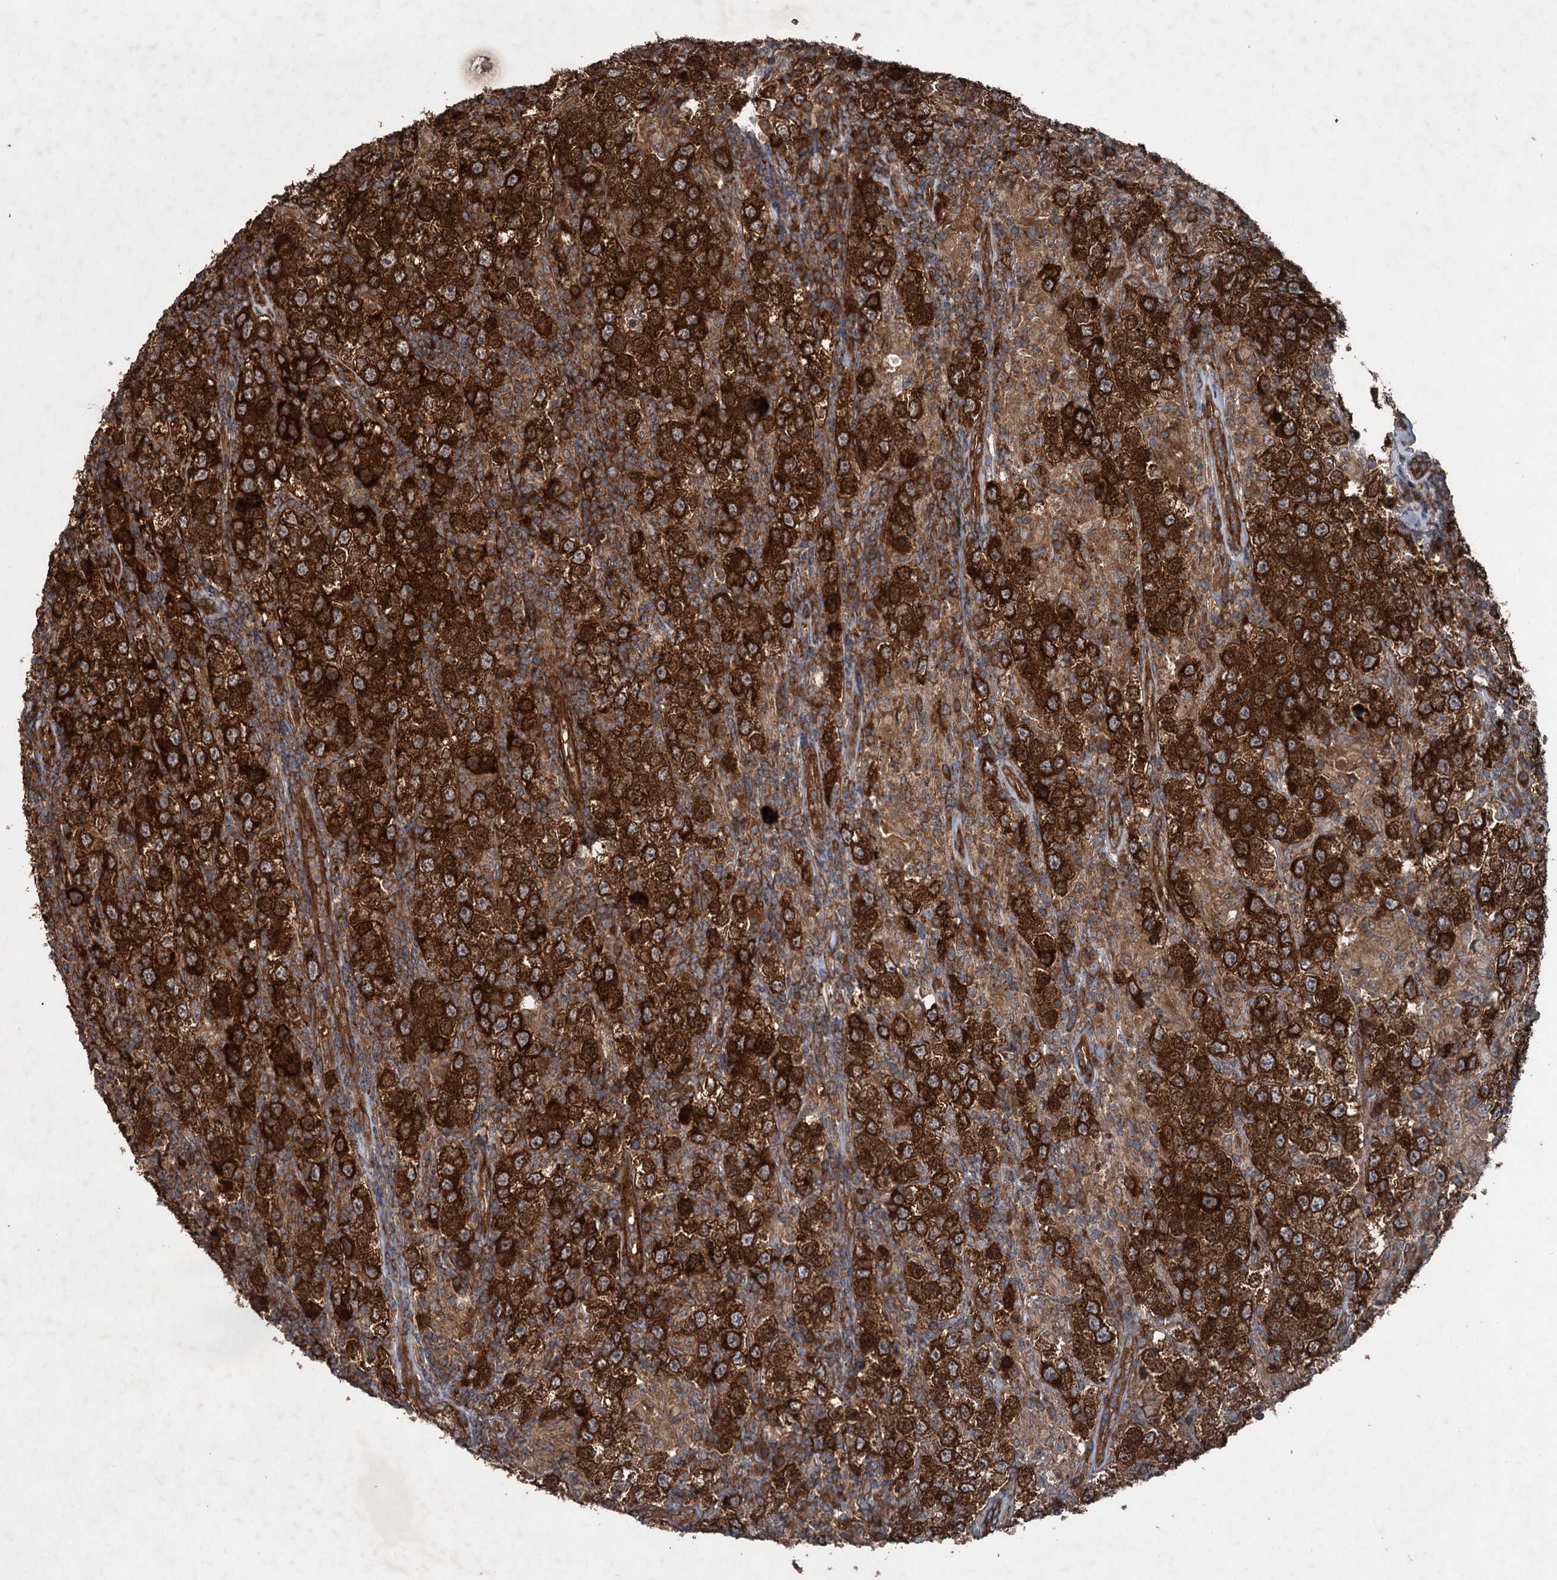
{"staining": {"intensity": "strong", "quantity": ">75%", "location": "cytoplasmic/membranous"}, "tissue": "testis cancer", "cell_type": "Tumor cells", "image_type": "cancer", "snomed": [{"axis": "morphology", "description": "Normal tissue, NOS"}, {"axis": "morphology", "description": "Urothelial carcinoma, High grade"}, {"axis": "morphology", "description": "Seminoma, NOS"}, {"axis": "morphology", "description": "Carcinoma, Embryonal, NOS"}, {"axis": "topography", "description": "Urinary bladder"}, {"axis": "topography", "description": "Testis"}], "caption": "Protein analysis of testis seminoma tissue reveals strong cytoplasmic/membranous expression in approximately >75% of tumor cells.", "gene": "RNF214", "patient": {"sex": "male", "age": 41}}